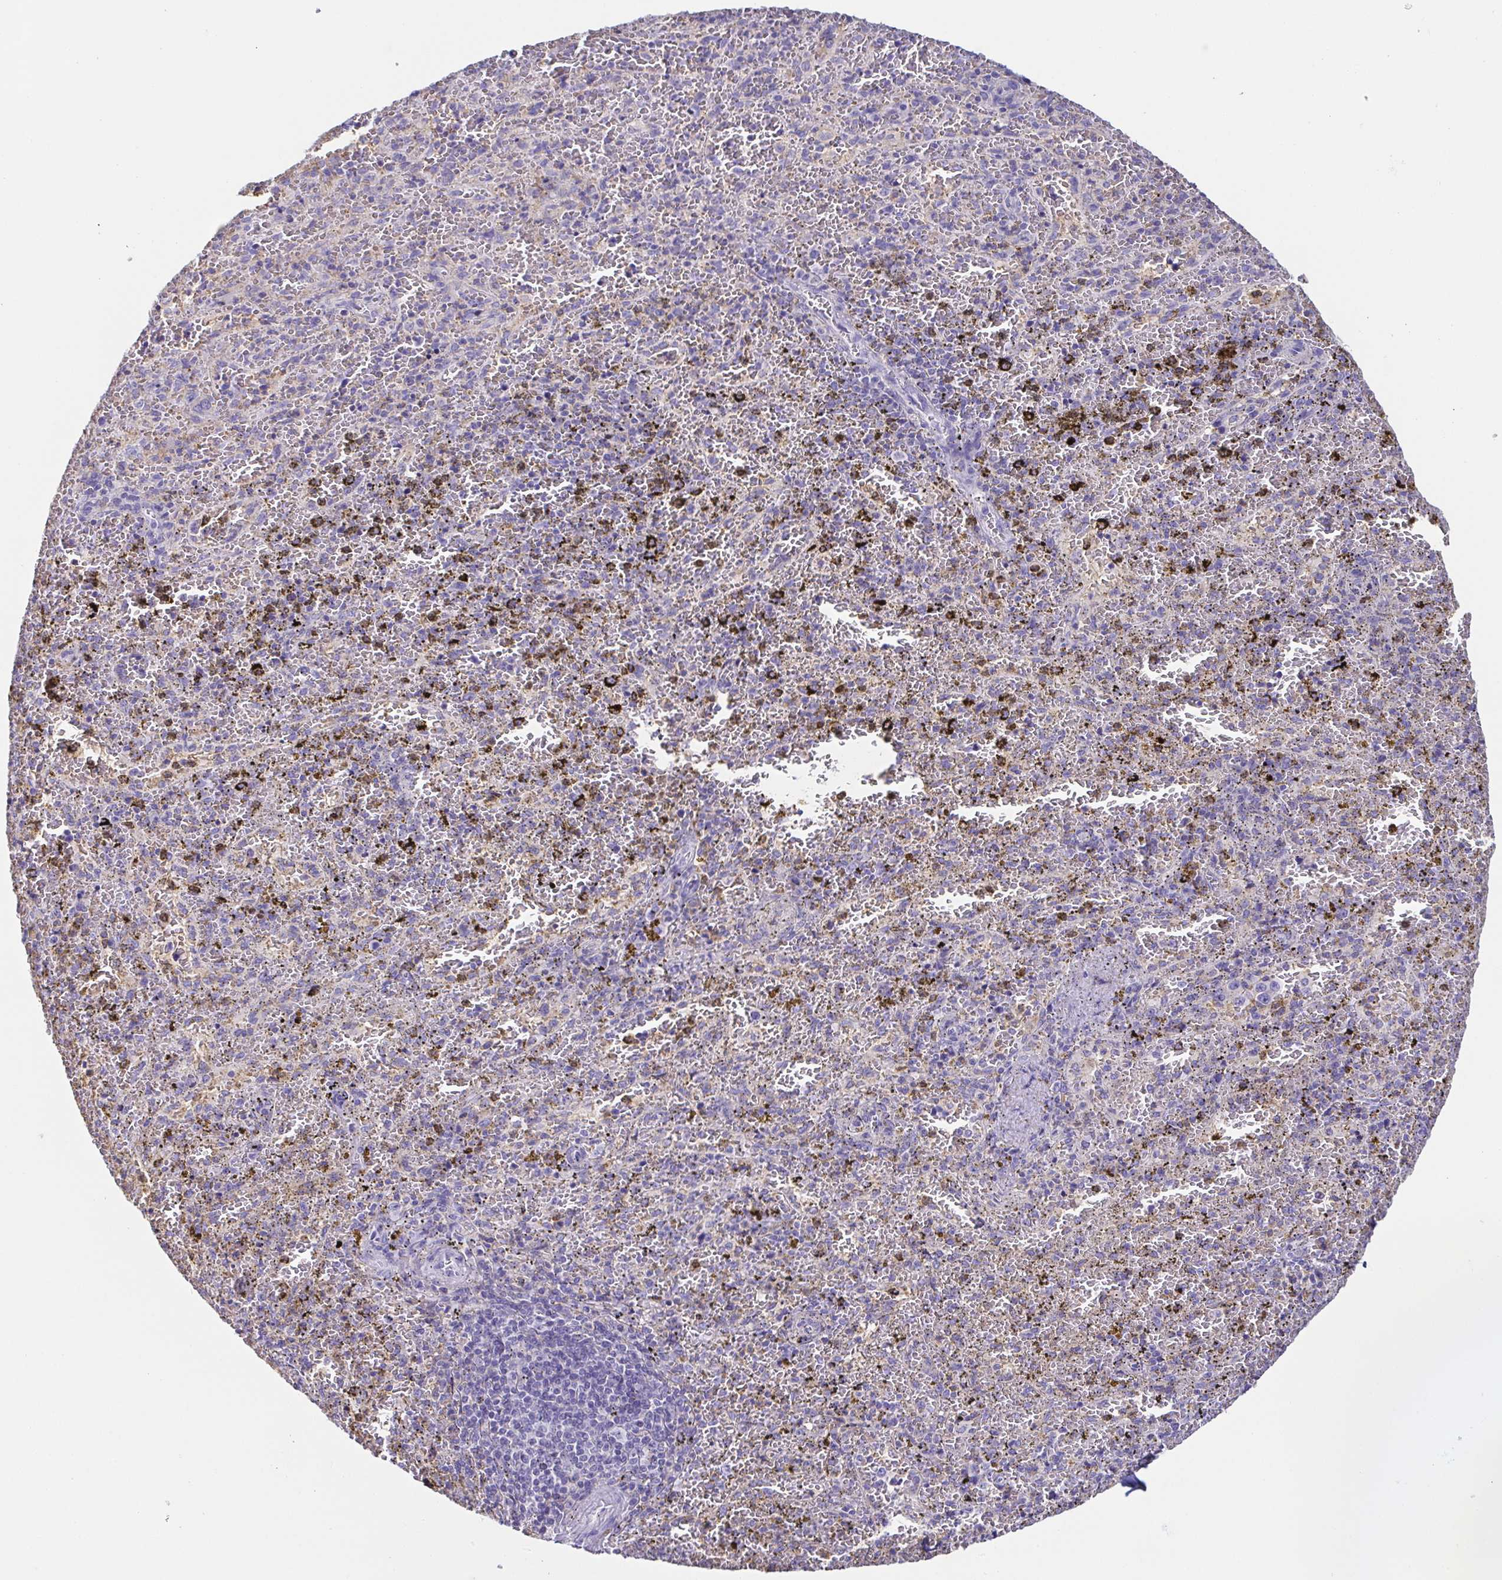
{"staining": {"intensity": "negative", "quantity": "none", "location": "none"}, "tissue": "spleen", "cell_type": "Cells in red pulp", "image_type": "normal", "snomed": [{"axis": "morphology", "description": "Normal tissue, NOS"}, {"axis": "topography", "description": "Spleen"}], "caption": "Immunohistochemistry image of normal spleen: spleen stained with DAB (3,3'-diaminobenzidine) shows no significant protein staining in cells in red pulp.", "gene": "ANXA10", "patient": {"sex": "female", "age": 50}}